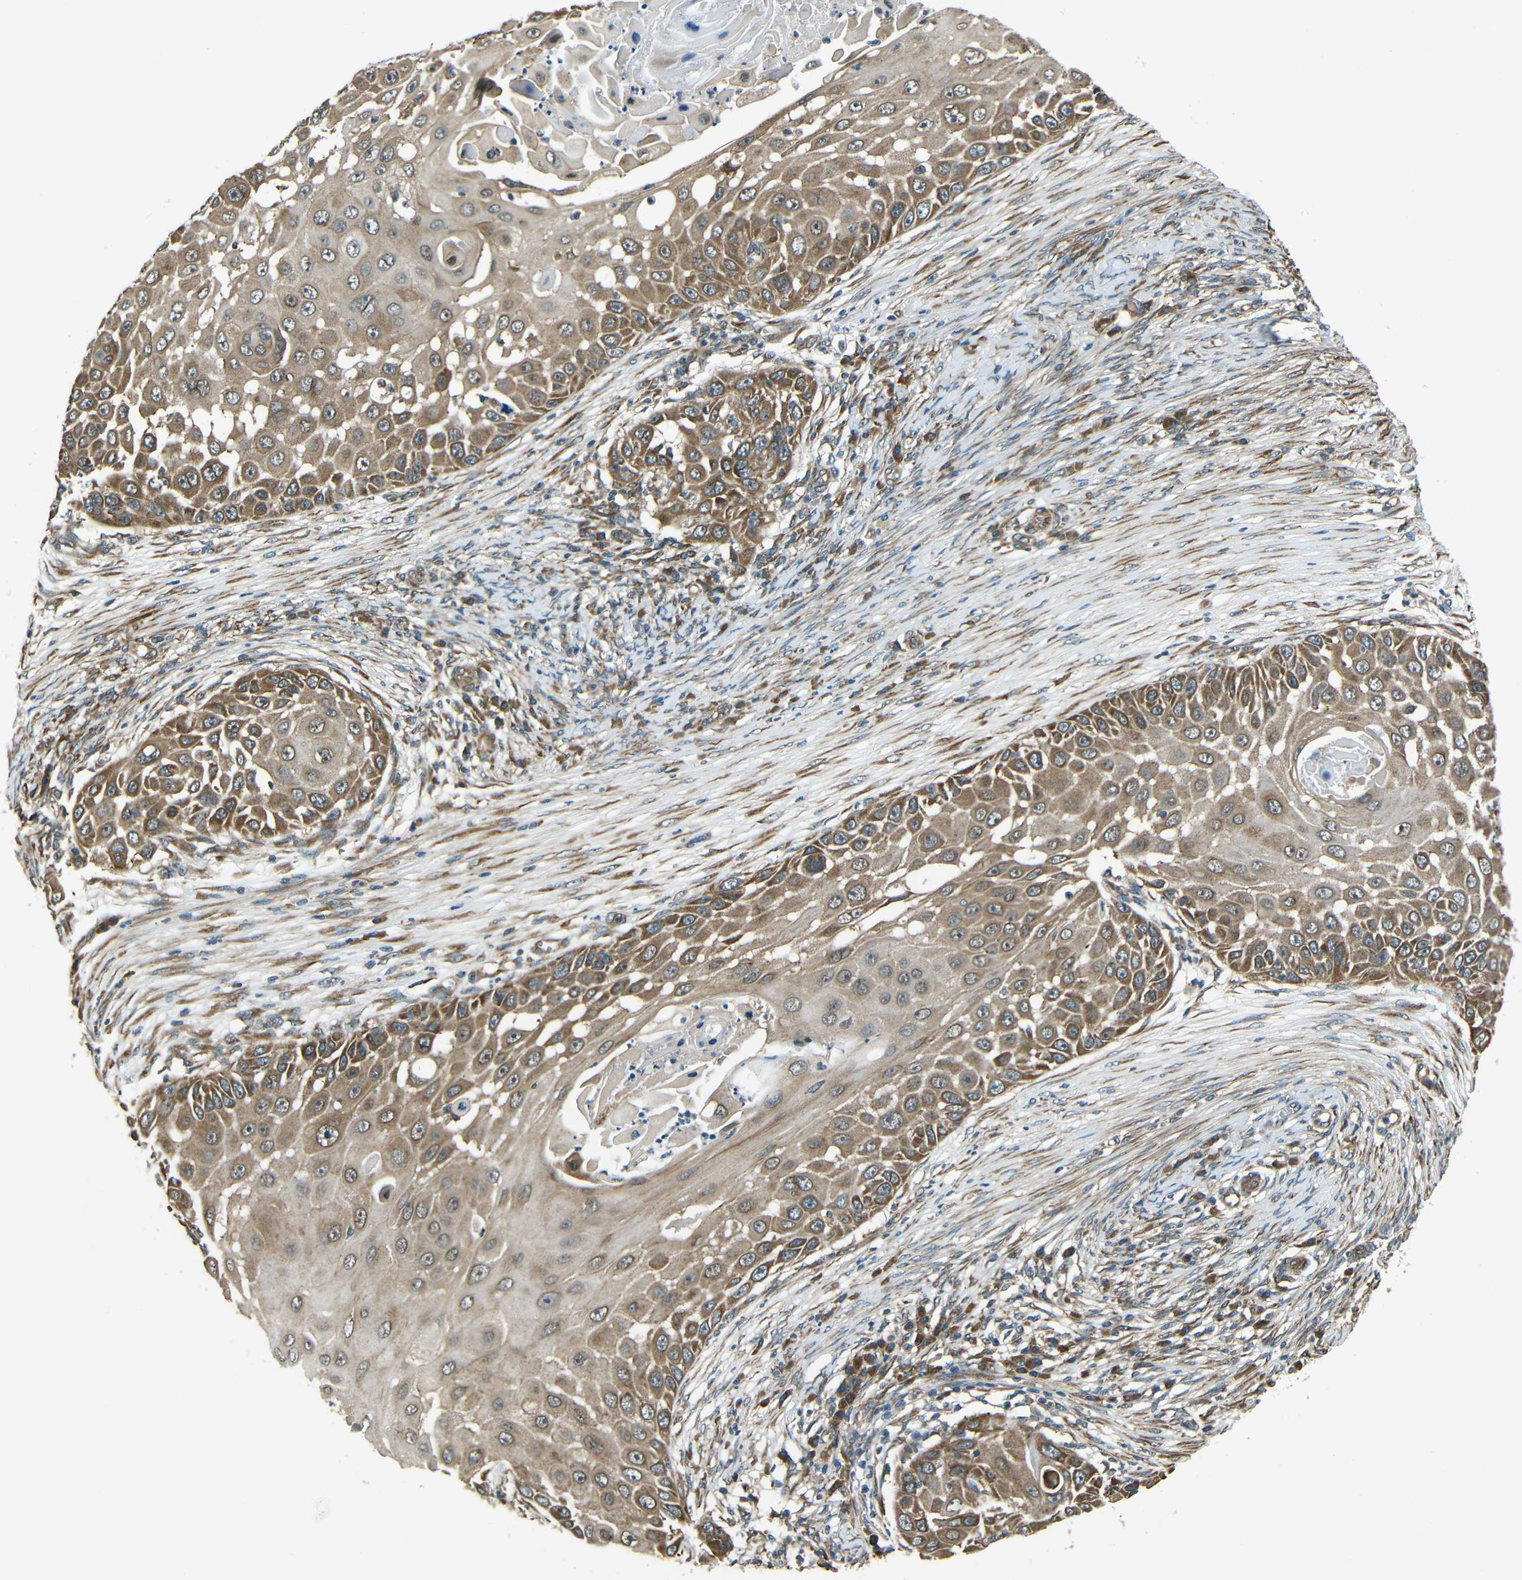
{"staining": {"intensity": "moderate", "quantity": "25%-75%", "location": "cytoplasmic/membranous"}, "tissue": "skin cancer", "cell_type": "Tumor cells", "image_type": "cancer", "snomed": [{"axis": "morphology", "description": "Squamous cell carcinoma, NOS"}, {"axis": "topography", "description": "Skin"}], "caption": "Moderate cytoplasmic/membranous staining is appreciated in about 25%-75% of tumor cells in skin cancer (squamous cell carcinoma). (IHC, brightfield microscopy, high magnification).", "gene": "VAPB", "patient": {"sex": "female", "age": 44}}